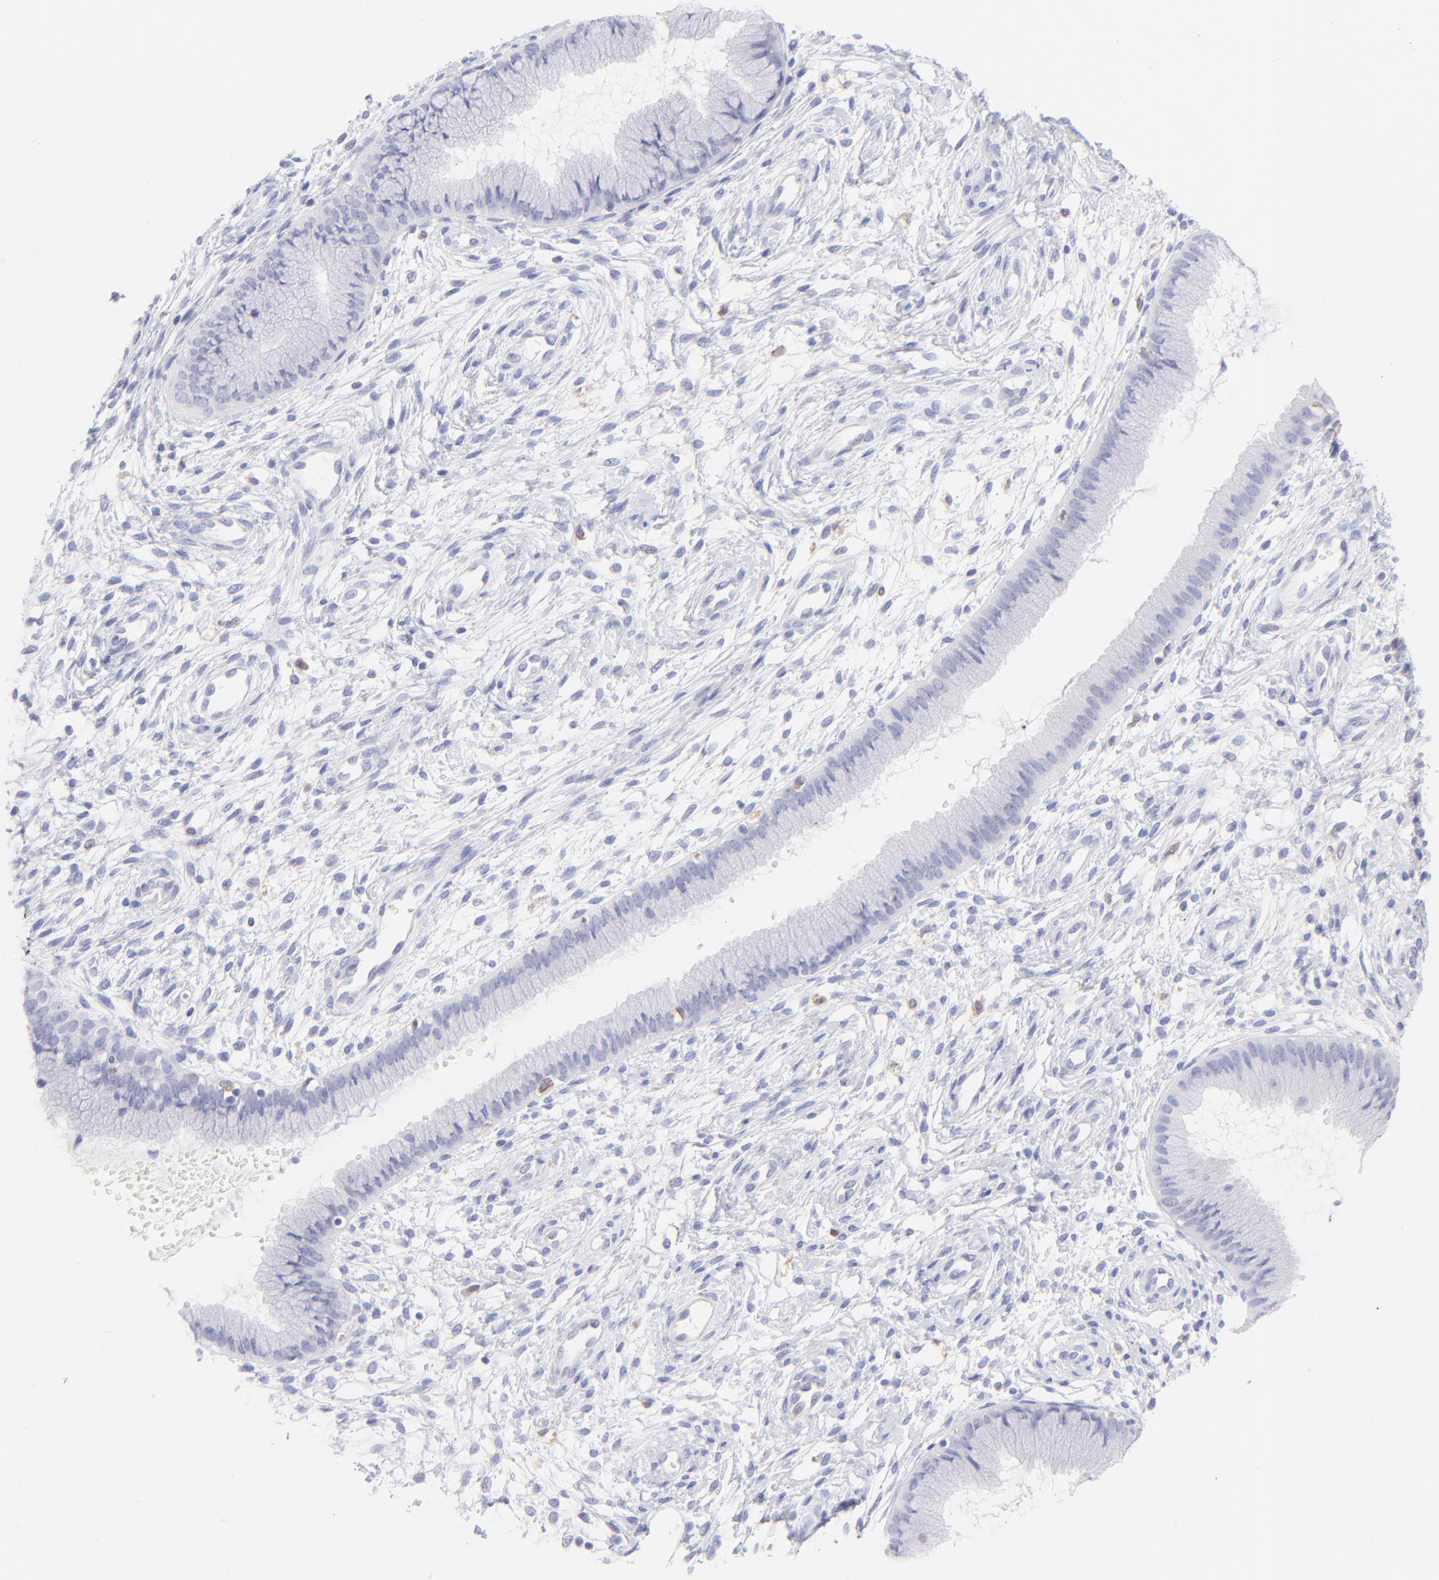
{"staining": {"intensity": "negative", "quantity": "none", "location": "none"}, "tissue": "cervix", "cell_type": "Glandular cells", "image_type": "normal", "snomed": [{"axis": "morphology", "description": "Normal tissue, NOS"}, {"axis": "topography", "description": "Cervix"}], "caption": "Immunohistochemistry (IHC) image of normal cervix: human cervix stained with DAB (3,3'-diaminobenzidine) demonstrates no significant protein positivity in glandular cells.", "gene": "IRAG2", "patient": {"sex": "female", "age": 39}}